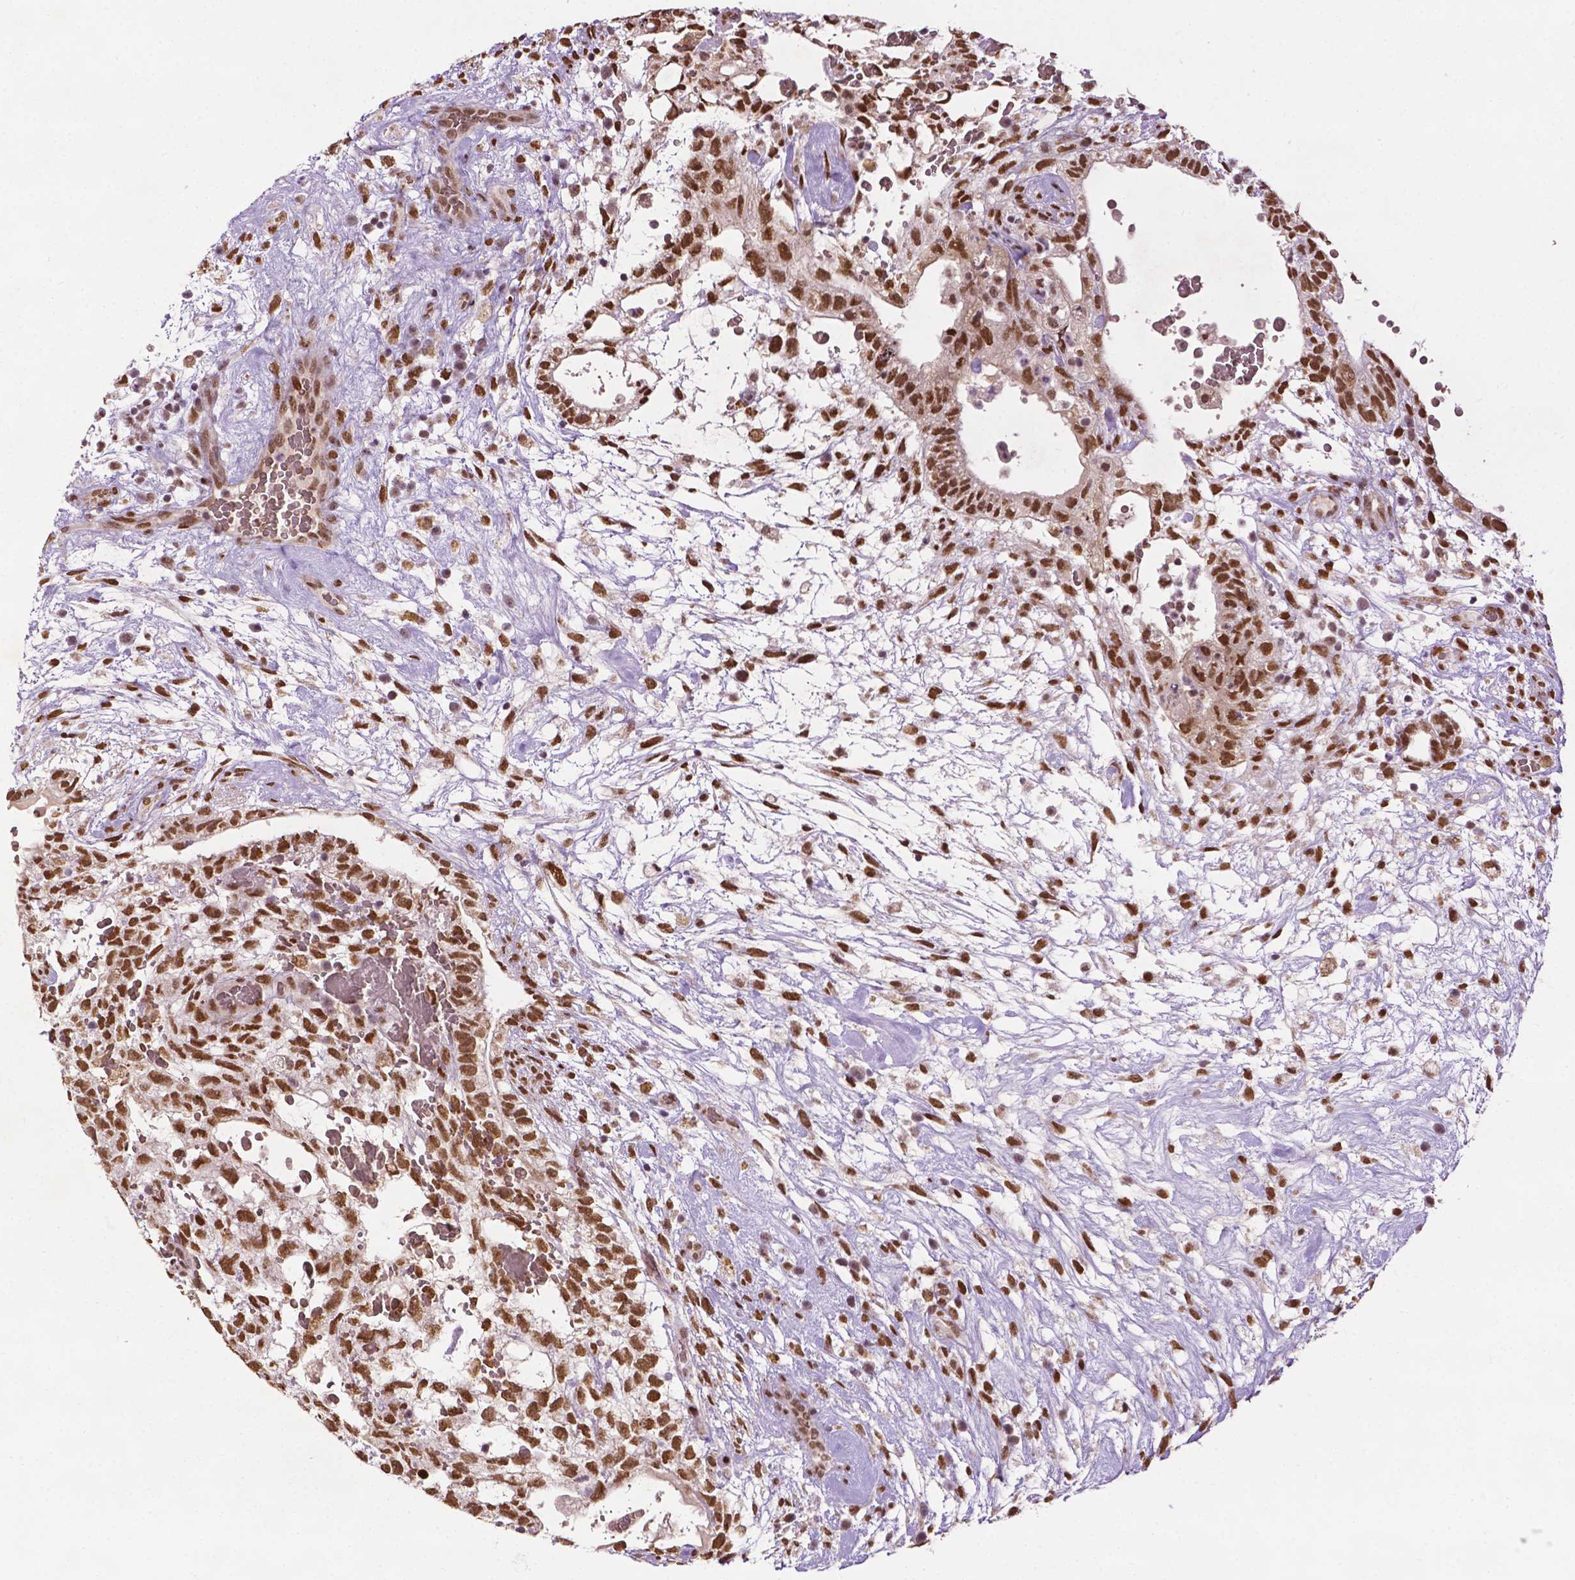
{"staining": {"intensity": "moderate", "quantity": ">75%", "location": "nuclear"}, "tissue": "testis cancer", "cell_type": "Tumor cells", "image_type": "cancer", "snomed": [{"axis": "morphology", "description": "Normal tissue, NOS"}, {"axis": "morphology", "description": "Carcinoma, Embryonal, NOS"}, {"axis": "topography", "description": "Testis"}], "caption": "Immunohistochemistry (DAB (3,3'-diaminobenzidine)) staining of testis embryonal carcinoma shows moderate nuclear protein expression in about >75% of tumor cells.", "gene": "ZNF41", "patient": {"sex": "male", "age": 32}}